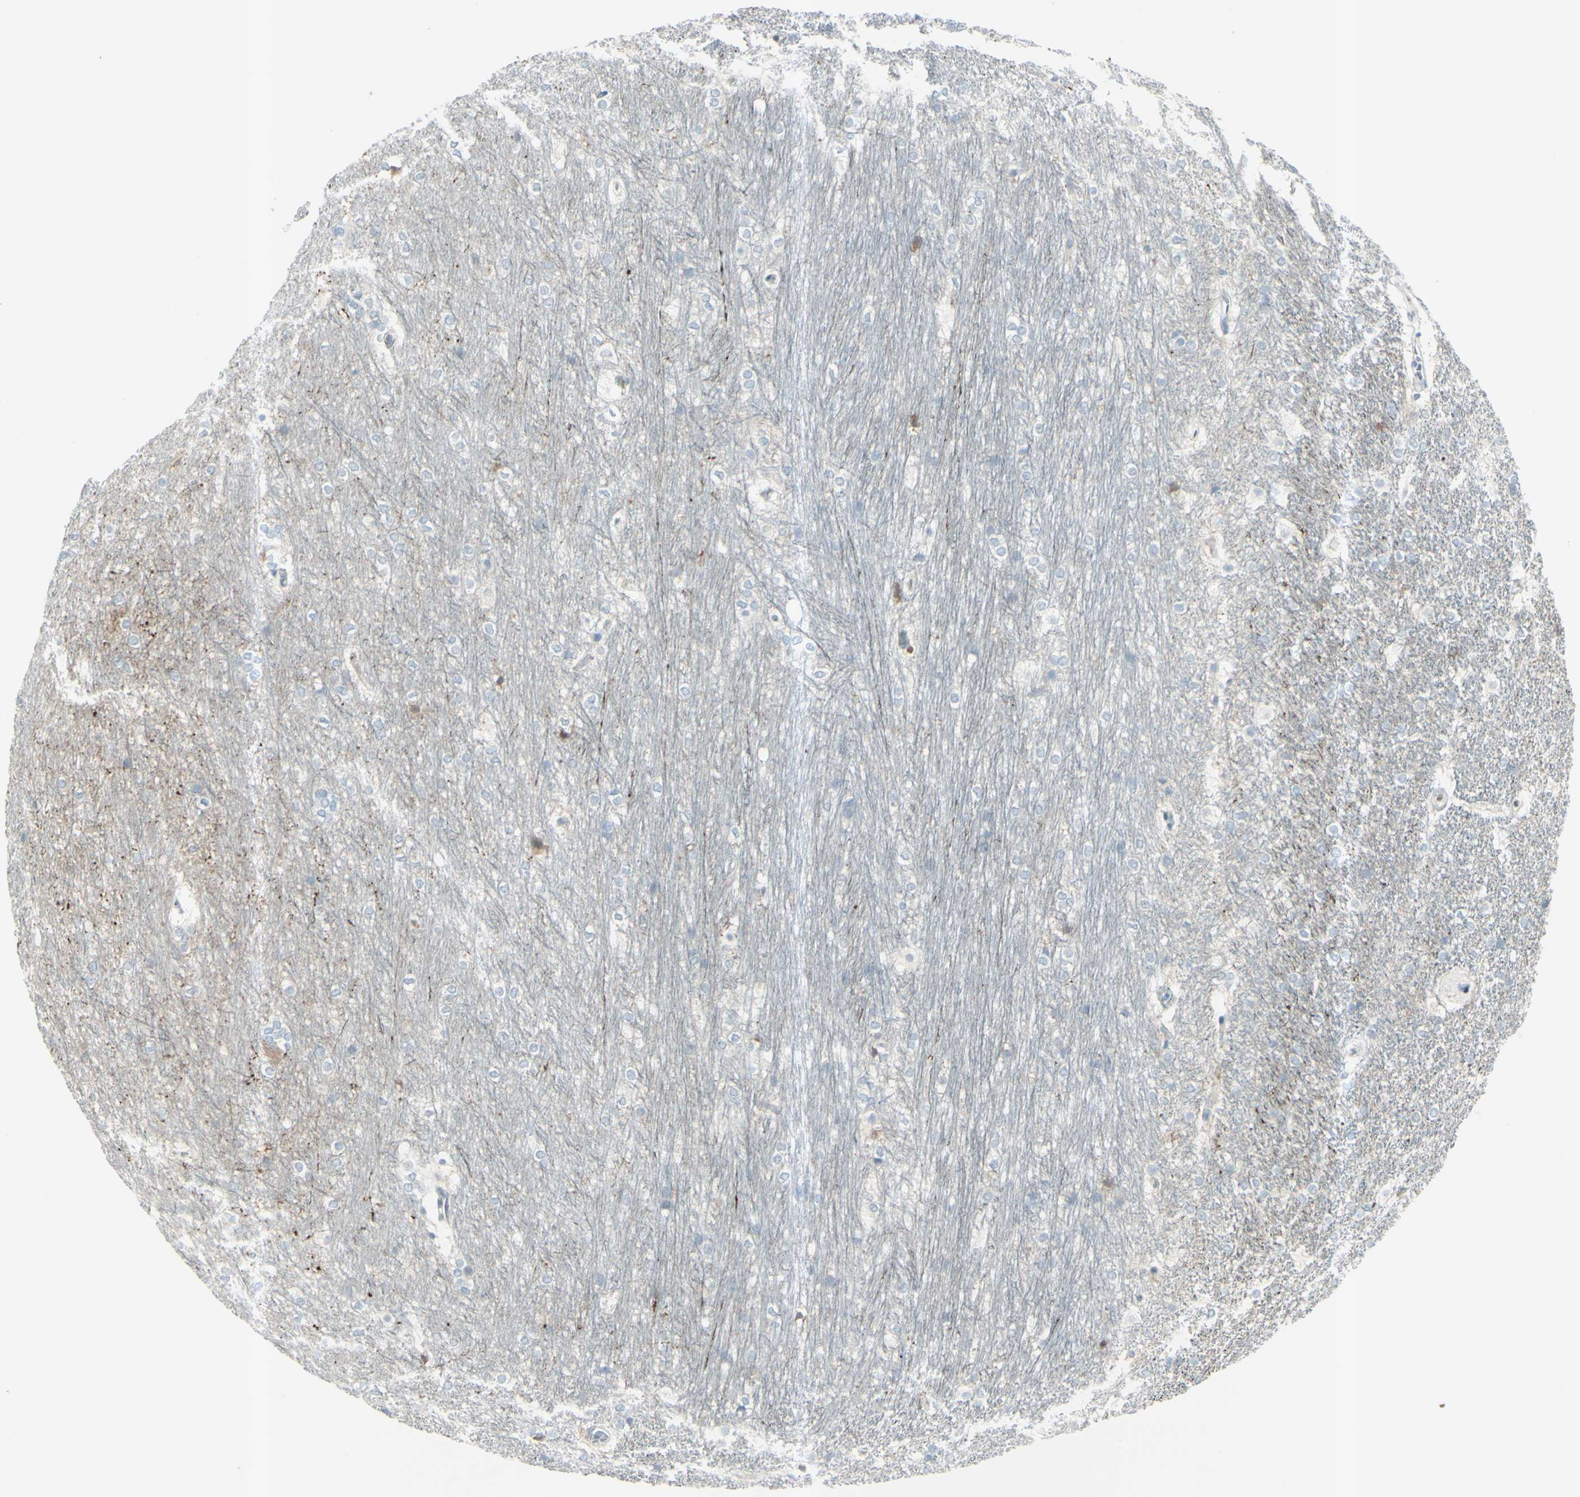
{"staining": {"intensity": "negative", "quantity": "none", "location": "none"}, "tissue": "hippocampus", "cell_type": "Glial cells", "image_type": "normal", "snomed": [{"axis": "morphology", "description": "Normal tissue, NOS"}, {"axis": "topography", "description": "Hippocampus"}], "caption": "Immunohistochemical staining of normal human hippocampus shows no significant expression in glial cells. Brightfield microscopy of IHC stained with DAB (3,3'-diaminobenzidine) (brown) and hematoxylin (blue), captured at high magnification.", "gene": "GPR34", "patient": {"sex": "female", "age": 19}}